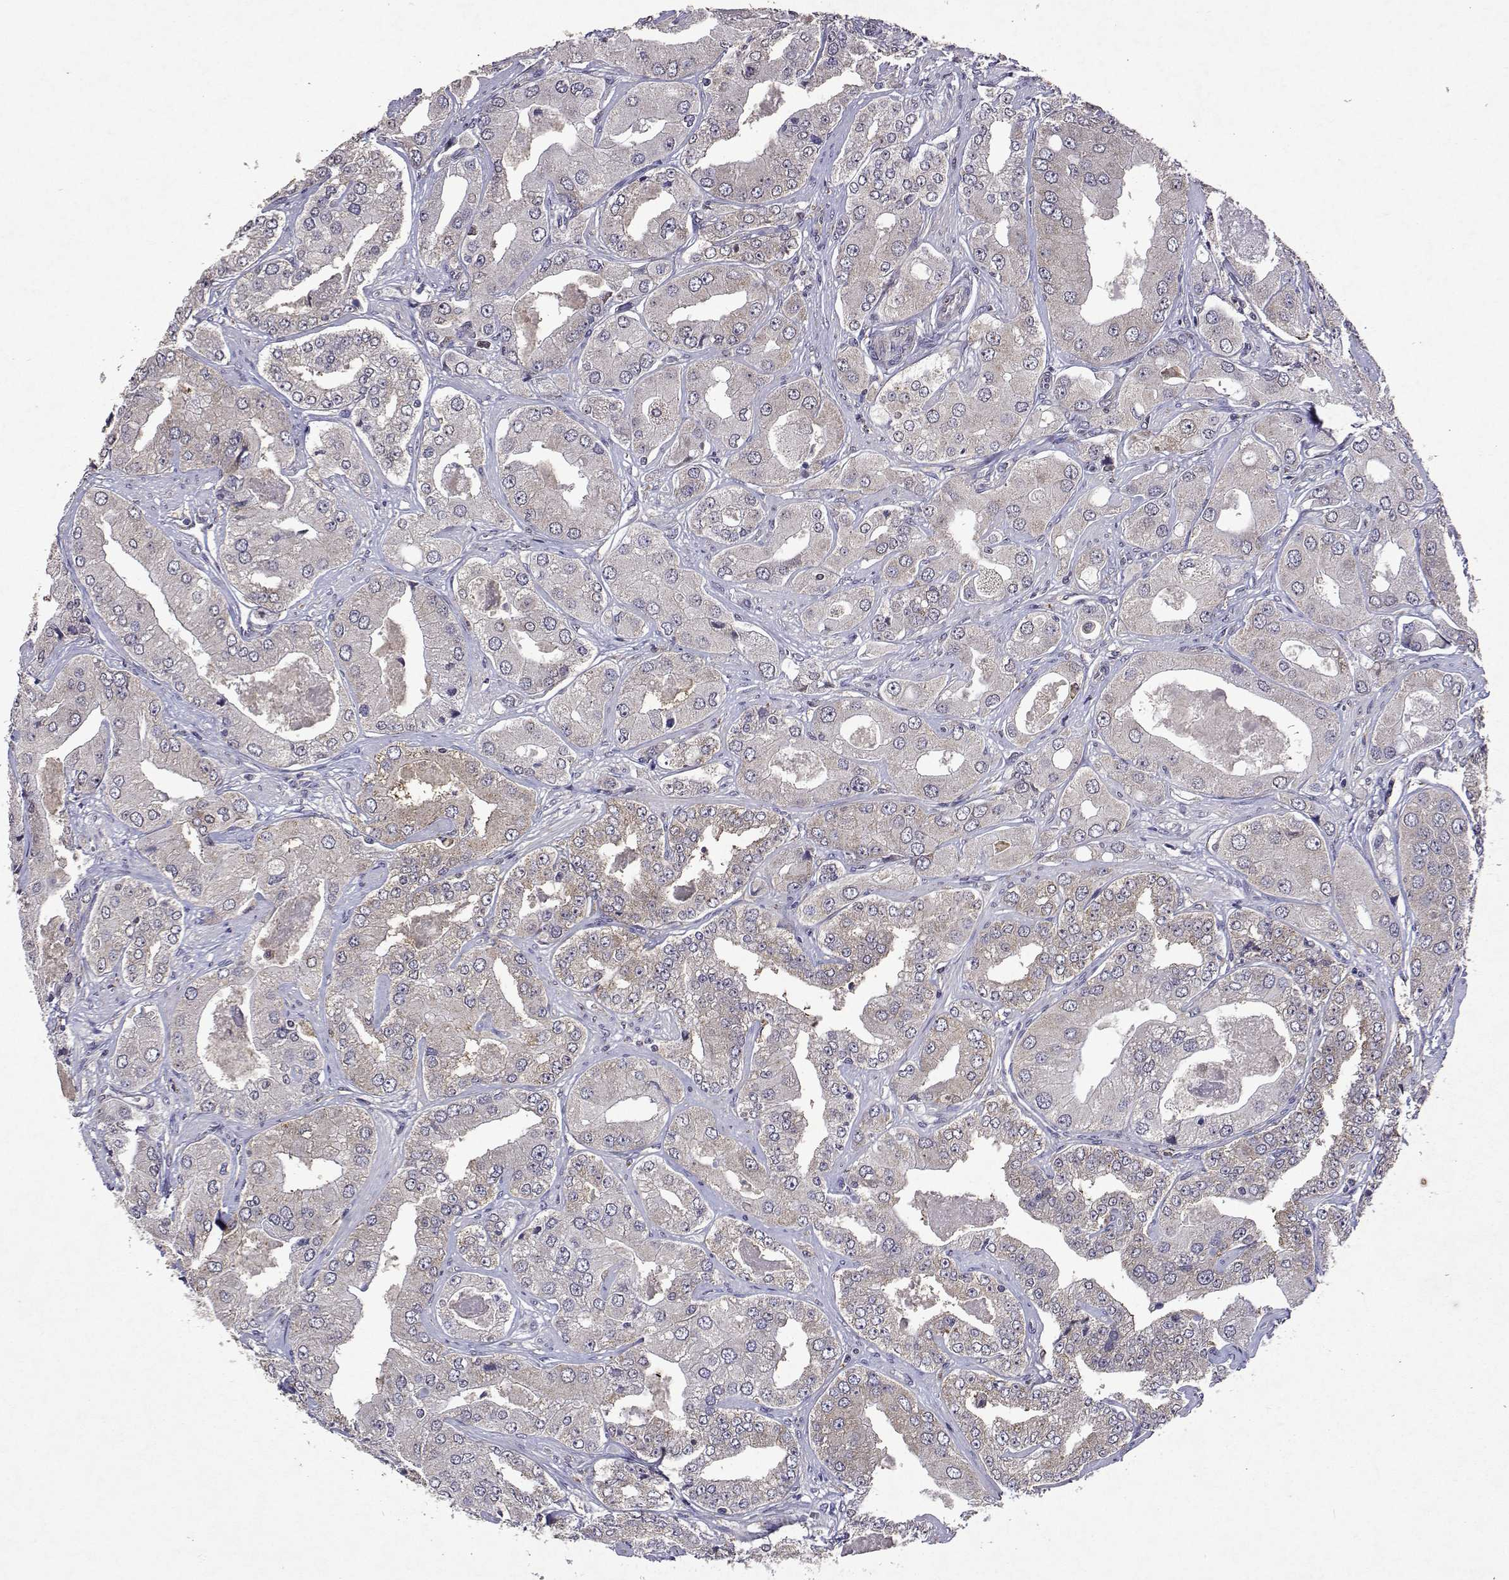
{"staining": {"intensity": "weak", "quantity": "25%-75%", "location": "cytoplasmic/membranous"}, "tissue": "prostate cancer", "cell_type": "Tumor cells", "image_type": "cancer", "snomed": [{"axis": "morphology", "description": "Adenocarcinoma, Low grade"}, {"axis": "topography", "description": "Prostate"}], "caption": "Immunohistochemistry (IHC) of human adenocarcinoma (low-grade) (prostate) exhibits low levels of weak cytoplasmic/membranous positivity in about 25%-75% of tumor cells.", "gene": "TARBP2", "patient": {"sex": "male", "age": 60}}